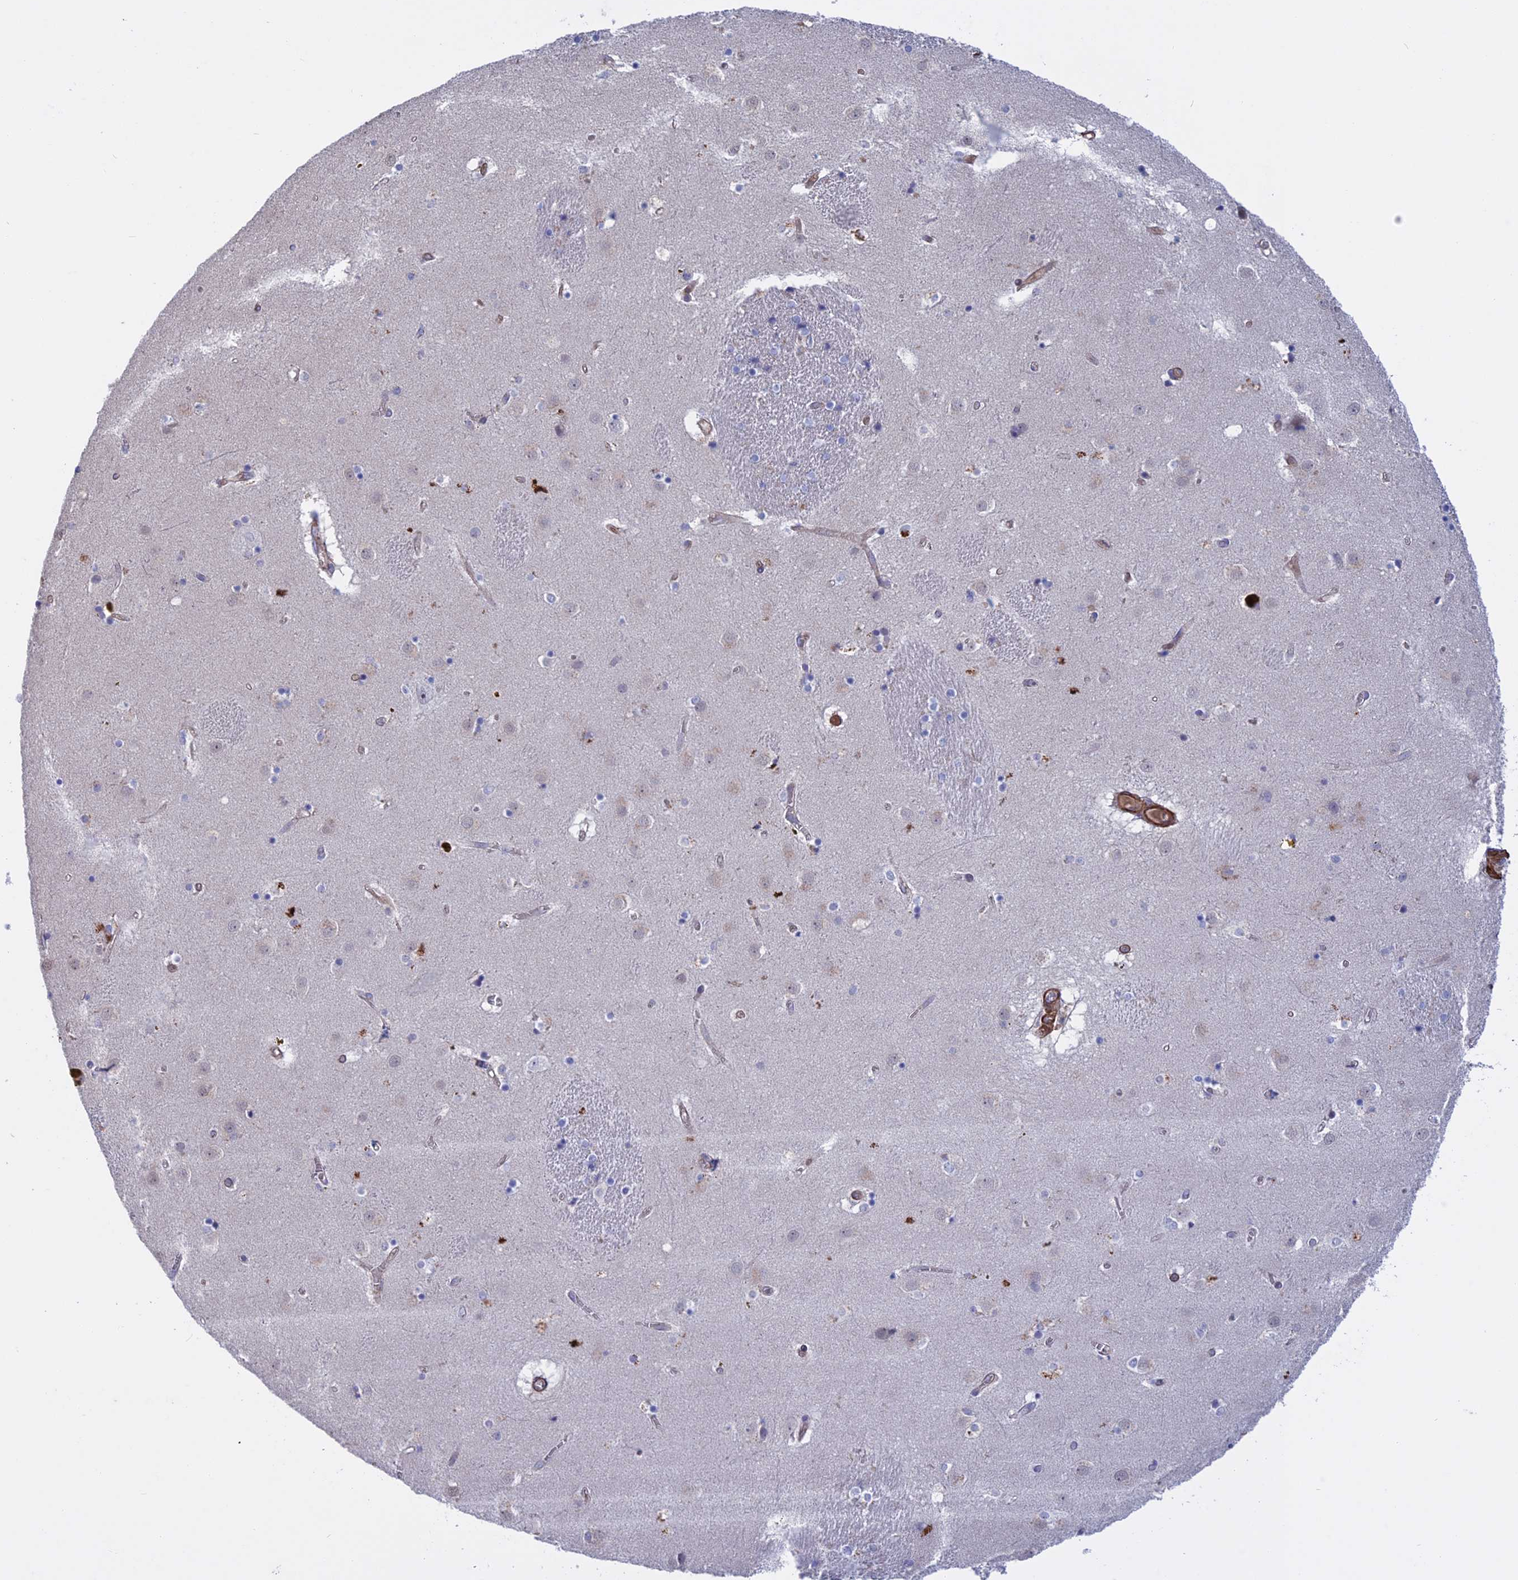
{"staining": {"intensity": "negative", "quantity": "none", "location": "none"}, "tissue": "caudate", "cell_type": "Glial cells", "image_type": "normal", "snomed": [{"axis": "morphology", "description": "Normal tissue, NOS"}, {"axis": "topography", "description": "Lateral ventricle wall"}], "caption": "Glial cells show no significant protein expression in normal caudate. (DAB (3,3'-diaminobenzidine) IHC, high magnification).", "gene": "LYPD5", "patient": {"sex": "male", "age": 70}}